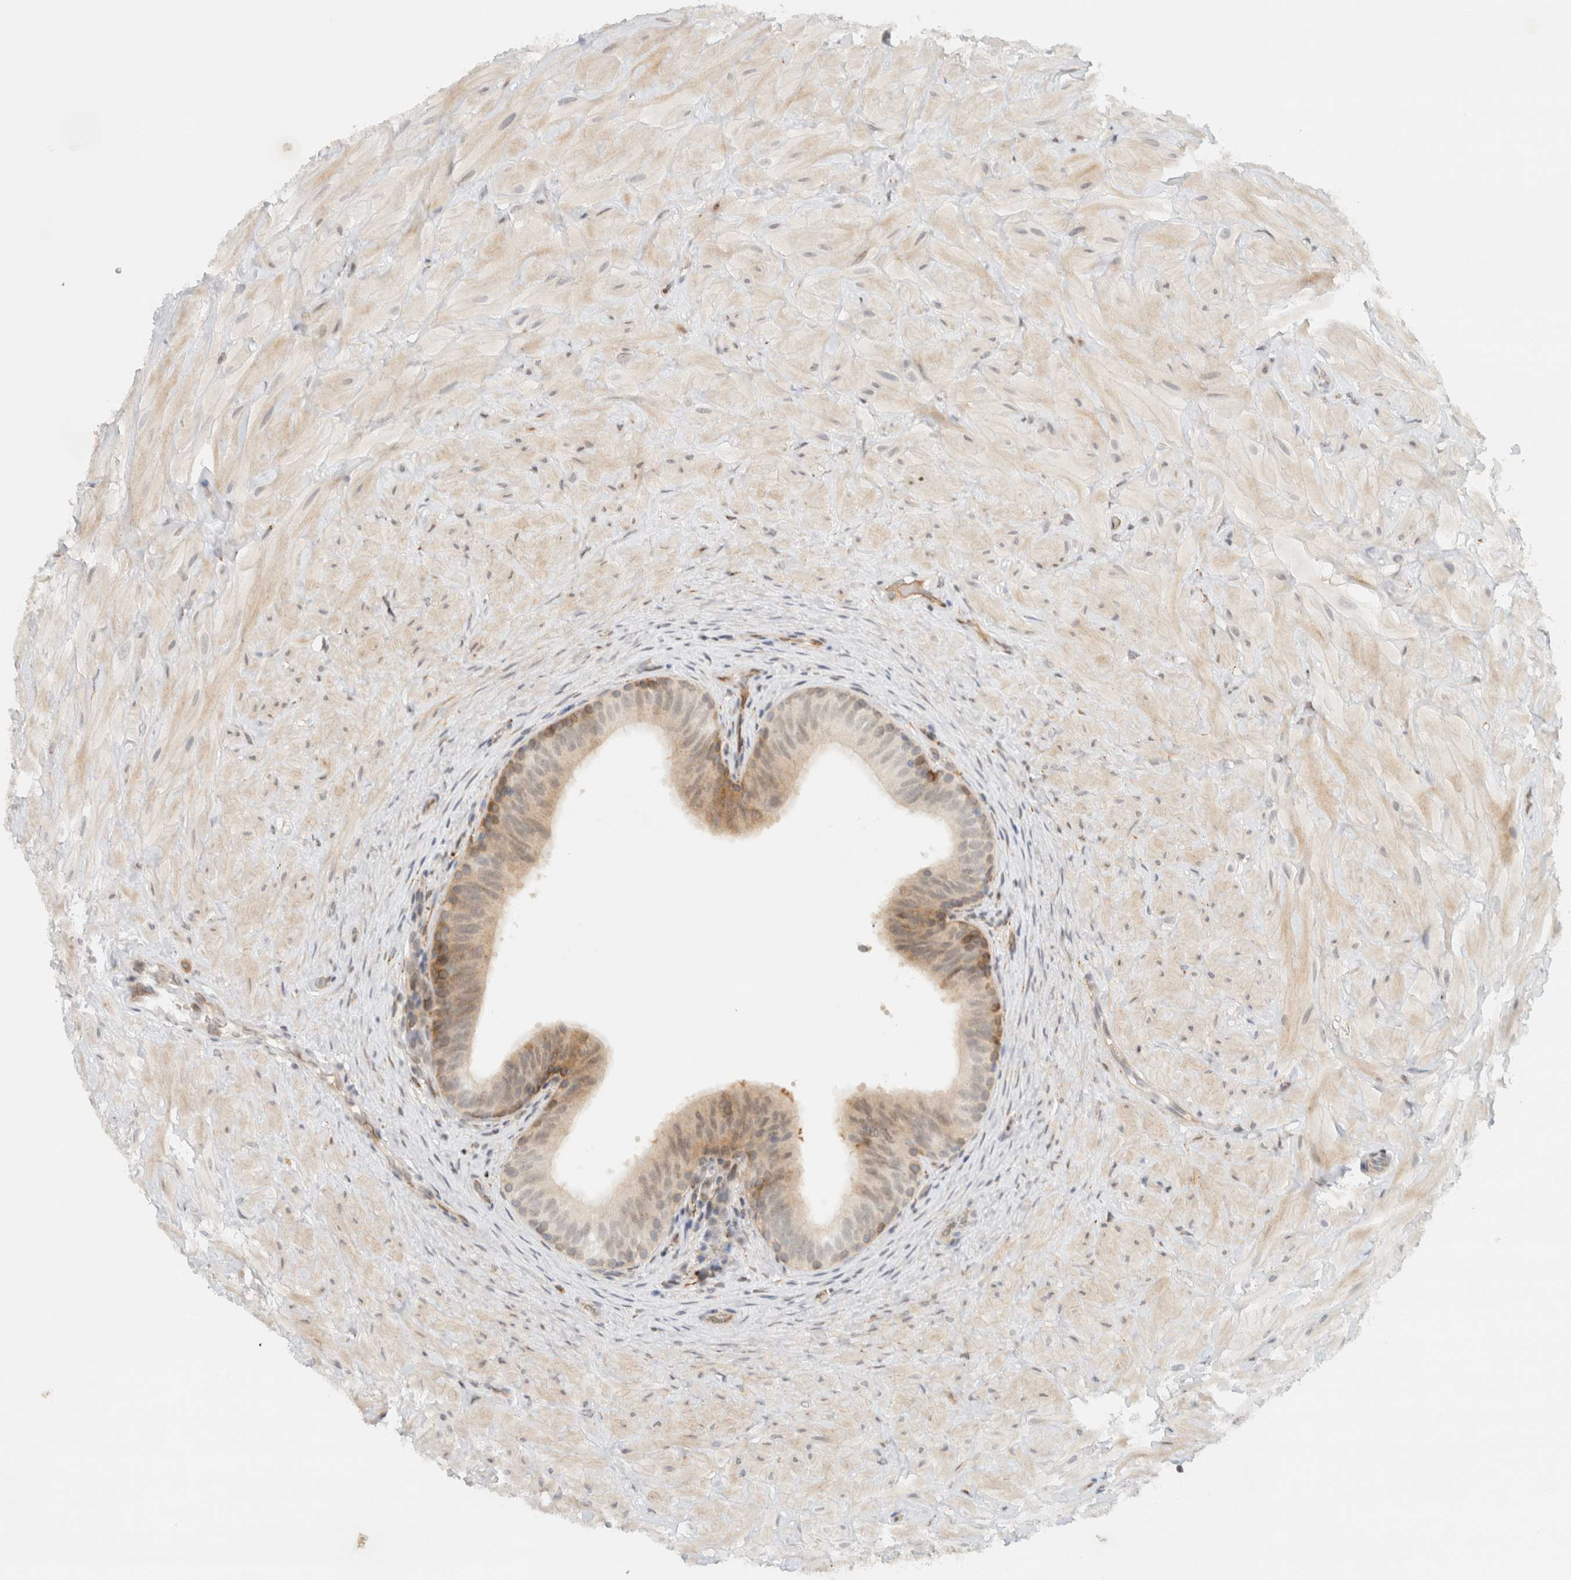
{"staining": {"intensity": "moderate", "quantity": "<25%", "location": "cytoplasmic/membranous"}, "tissue": "epididymis", "cell_type": "Glandular cells", "image_type": "normal", "snomed": [{"axis": "morphology", "description": "Normal tissue, NOS"}, {"axis": "topography", "description": "Soft tissue"}, {"axis": "topography", "description": "Epididymis"}], "caption": "High-magnification brightfield microscopy of normal epididymis stained with DAB (3,3'-diaminobenzidine) (brown) and counterstained with hematoxylin (blue). glandular cells exhibit moderate cytoplasmic/membranous expression is present in approximately<25% of cells.", "gene": "ITPRID1", "patient": {"sex": "male", "age": 26}}